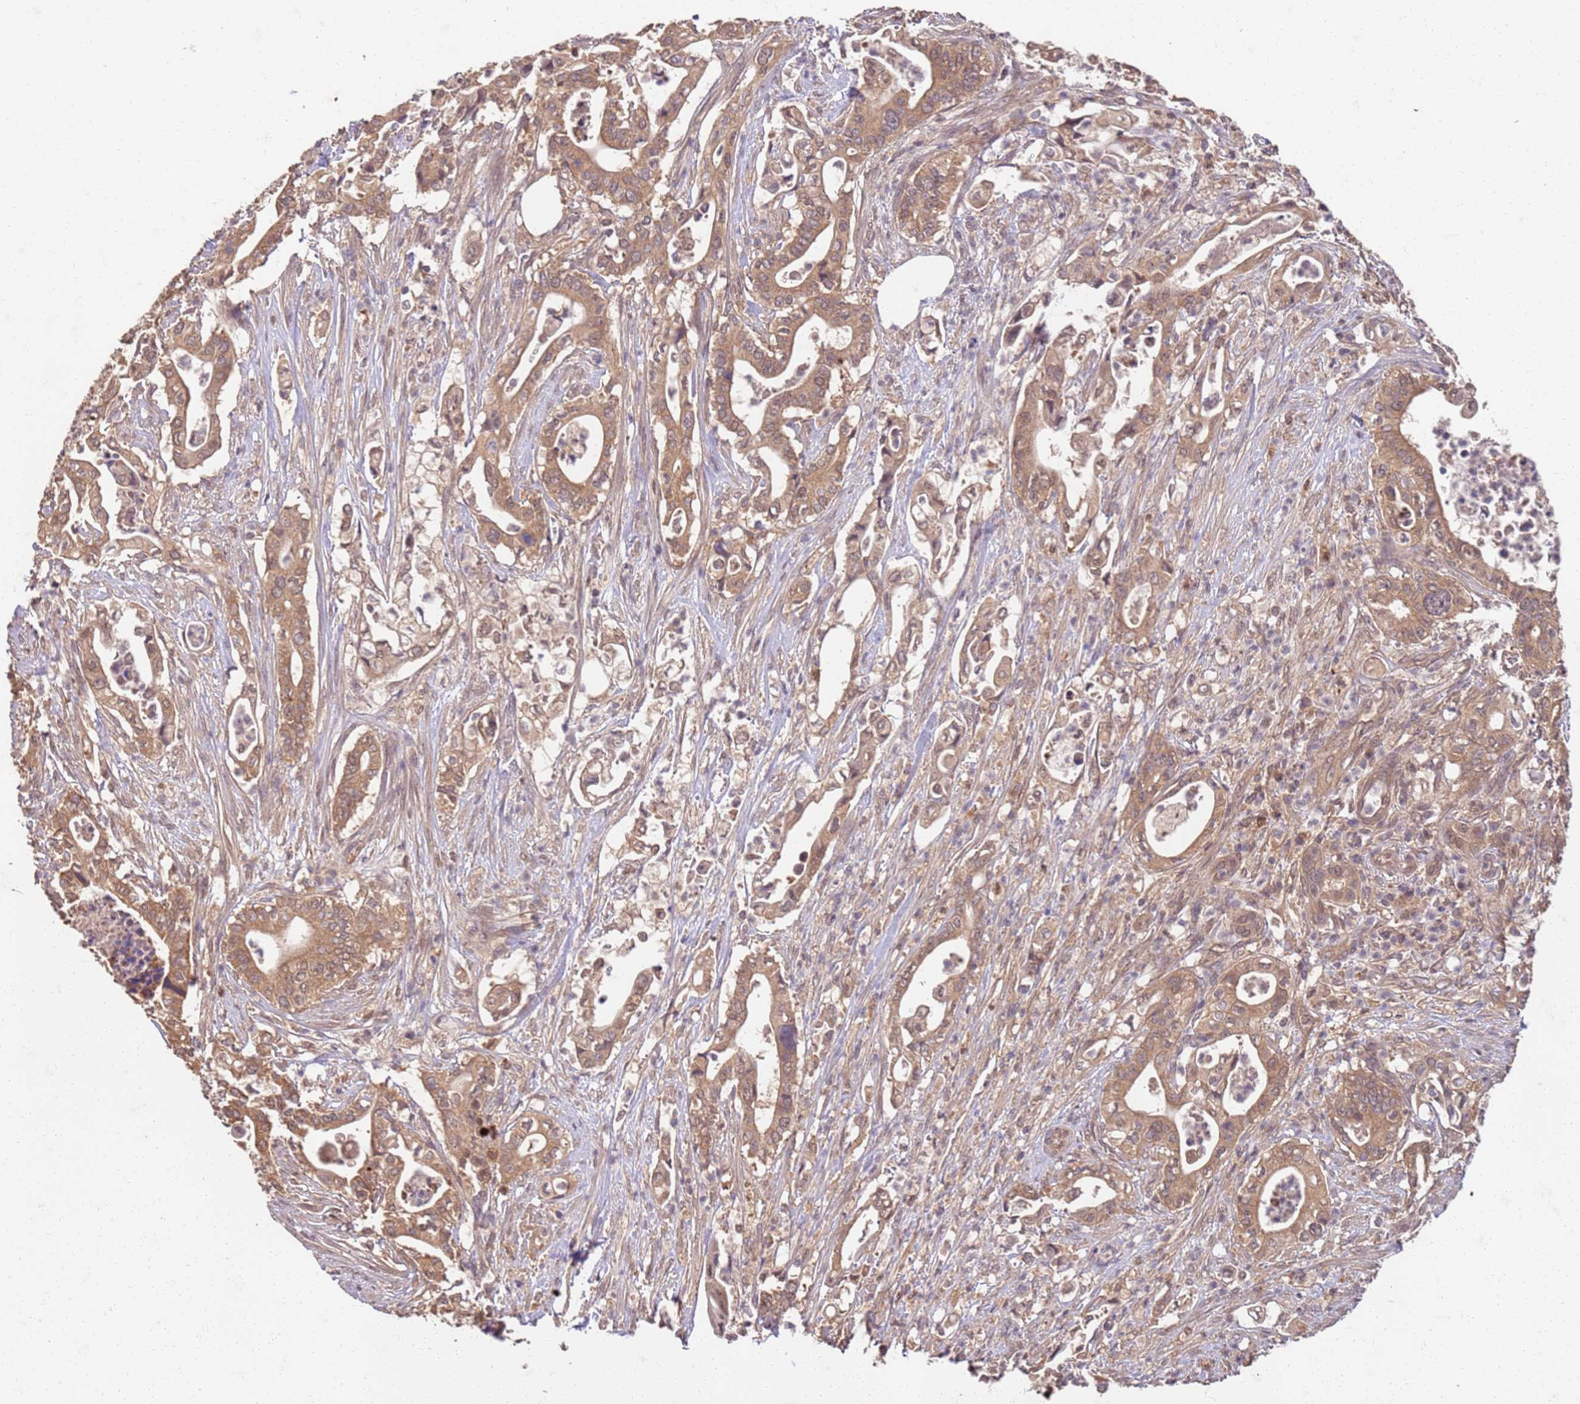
{"staining": {"intensity": "moderate", "quantity": ">75%", "location": "cytoplasmic/membranous,nuclear"}, "tissue": "pancreatic cancer", "cell_type": "Tumor cells", "image_type": "cancer", "snomed": [{"axis": "morphology", "description": "Adenocarcinoma, NOS"}, {"axis": "topography", "description": "Pancreas"}], "caption": "Immunohistochemical staining of human pancreatic cancer displays medium levels of moderate cytoplasmic/membranous and nuclear staining in approximately >75% of tumor cells.", "gene": "UBE3A", "patient": {"sex": "female", "age": 77}}